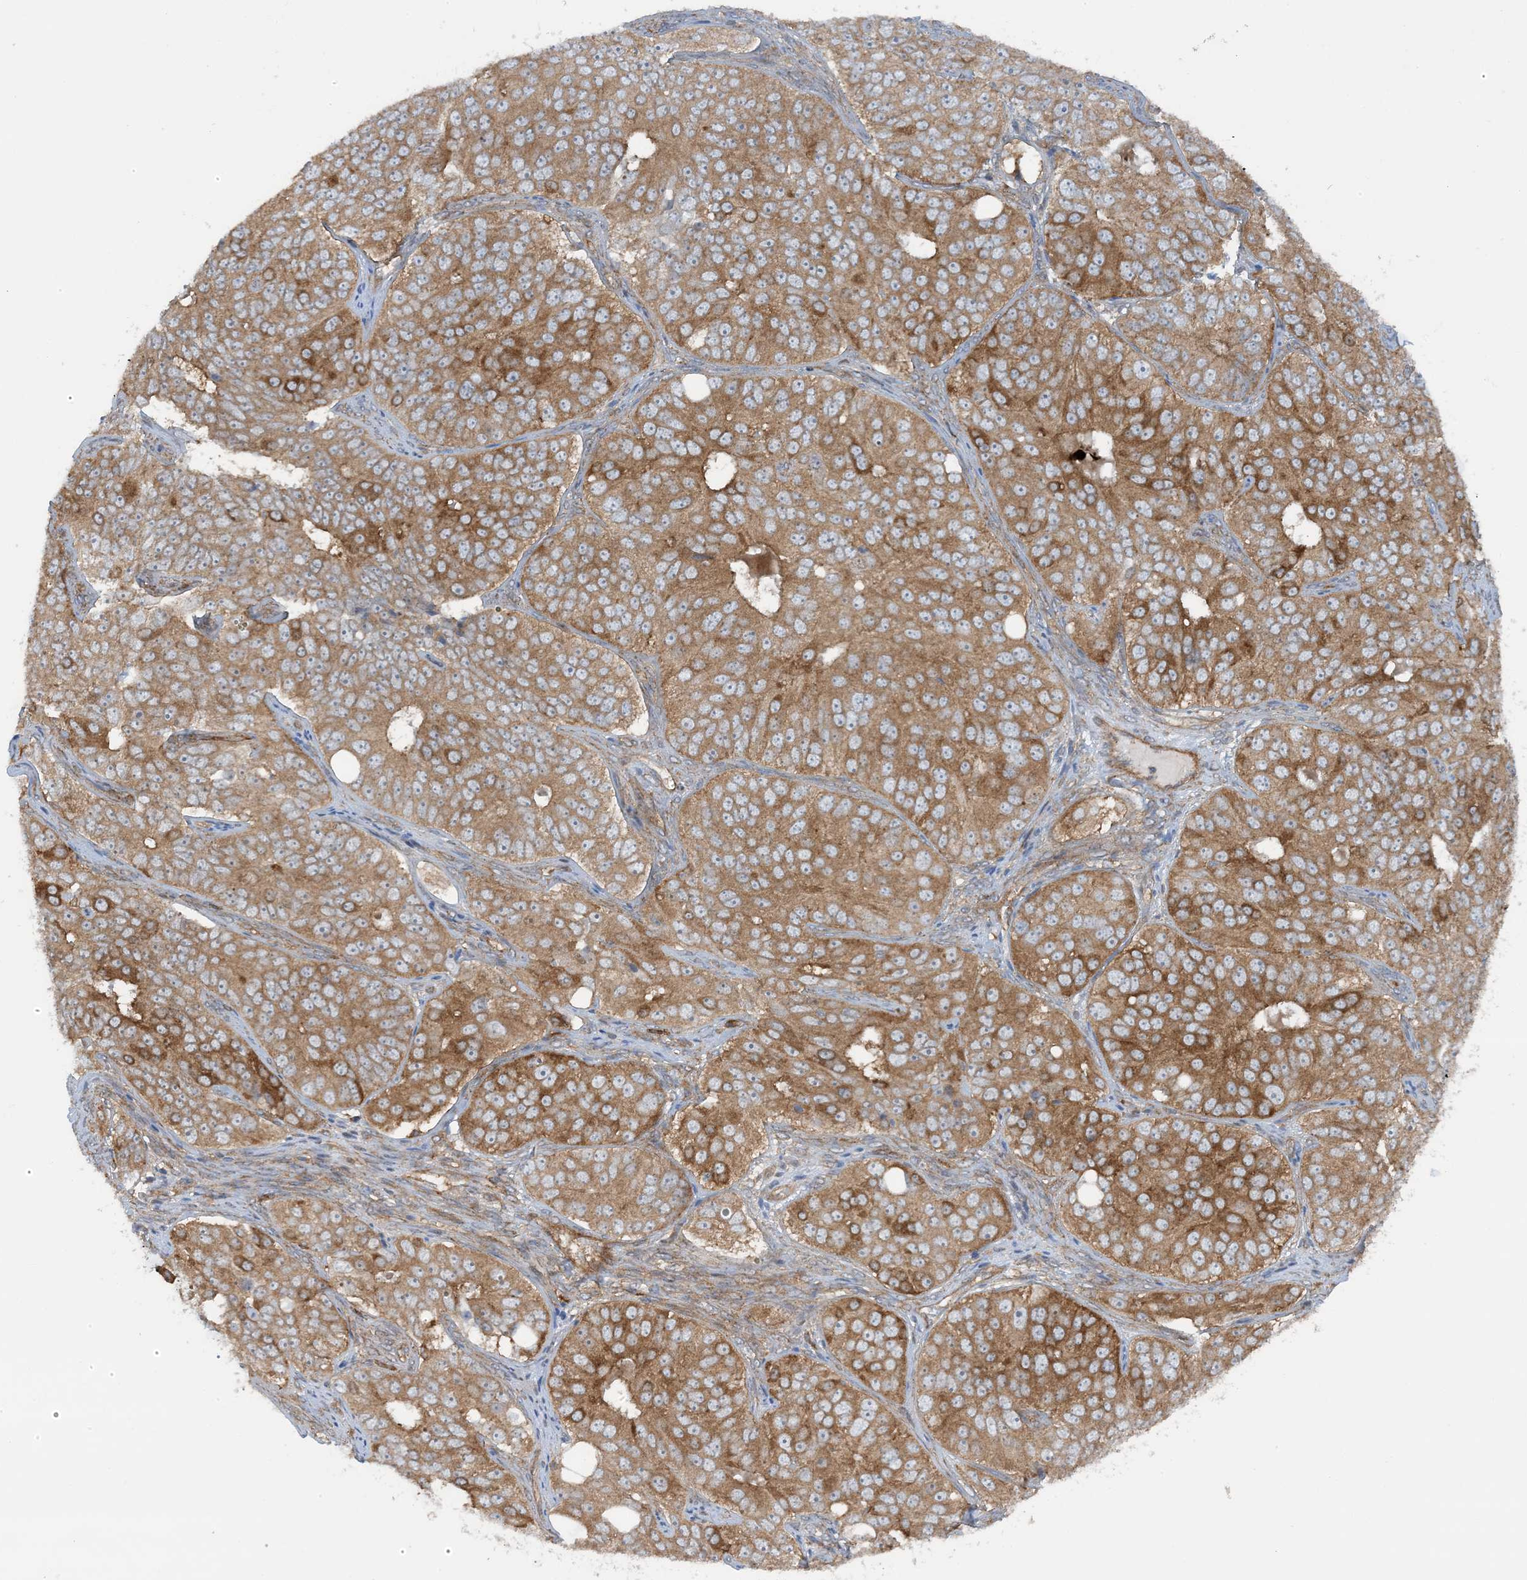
{"staining": {"intensity": "moderate", "quantity": ">75%", "location": "cytoplasmic/membranous"}, "tissue": "ovarian cancer", "cell_type": "Tumor cells", "image_type": "cancer", "snomed": [{"axis": "morphology", "description": "Carcinoma, endometroid"}, {"axis": "topography", "description": "Ovary"}], "caption": "IHC photomicrograph of ovarian cancer (endometroid carcinoma) stained for a protein (brown), which demonstrates medium levels of moderate cytoplasmic/membranous positivity in approximately >75% of tumor cells.", "gene": "STAM2", "patient": {"sex": "female", "age": 51}}